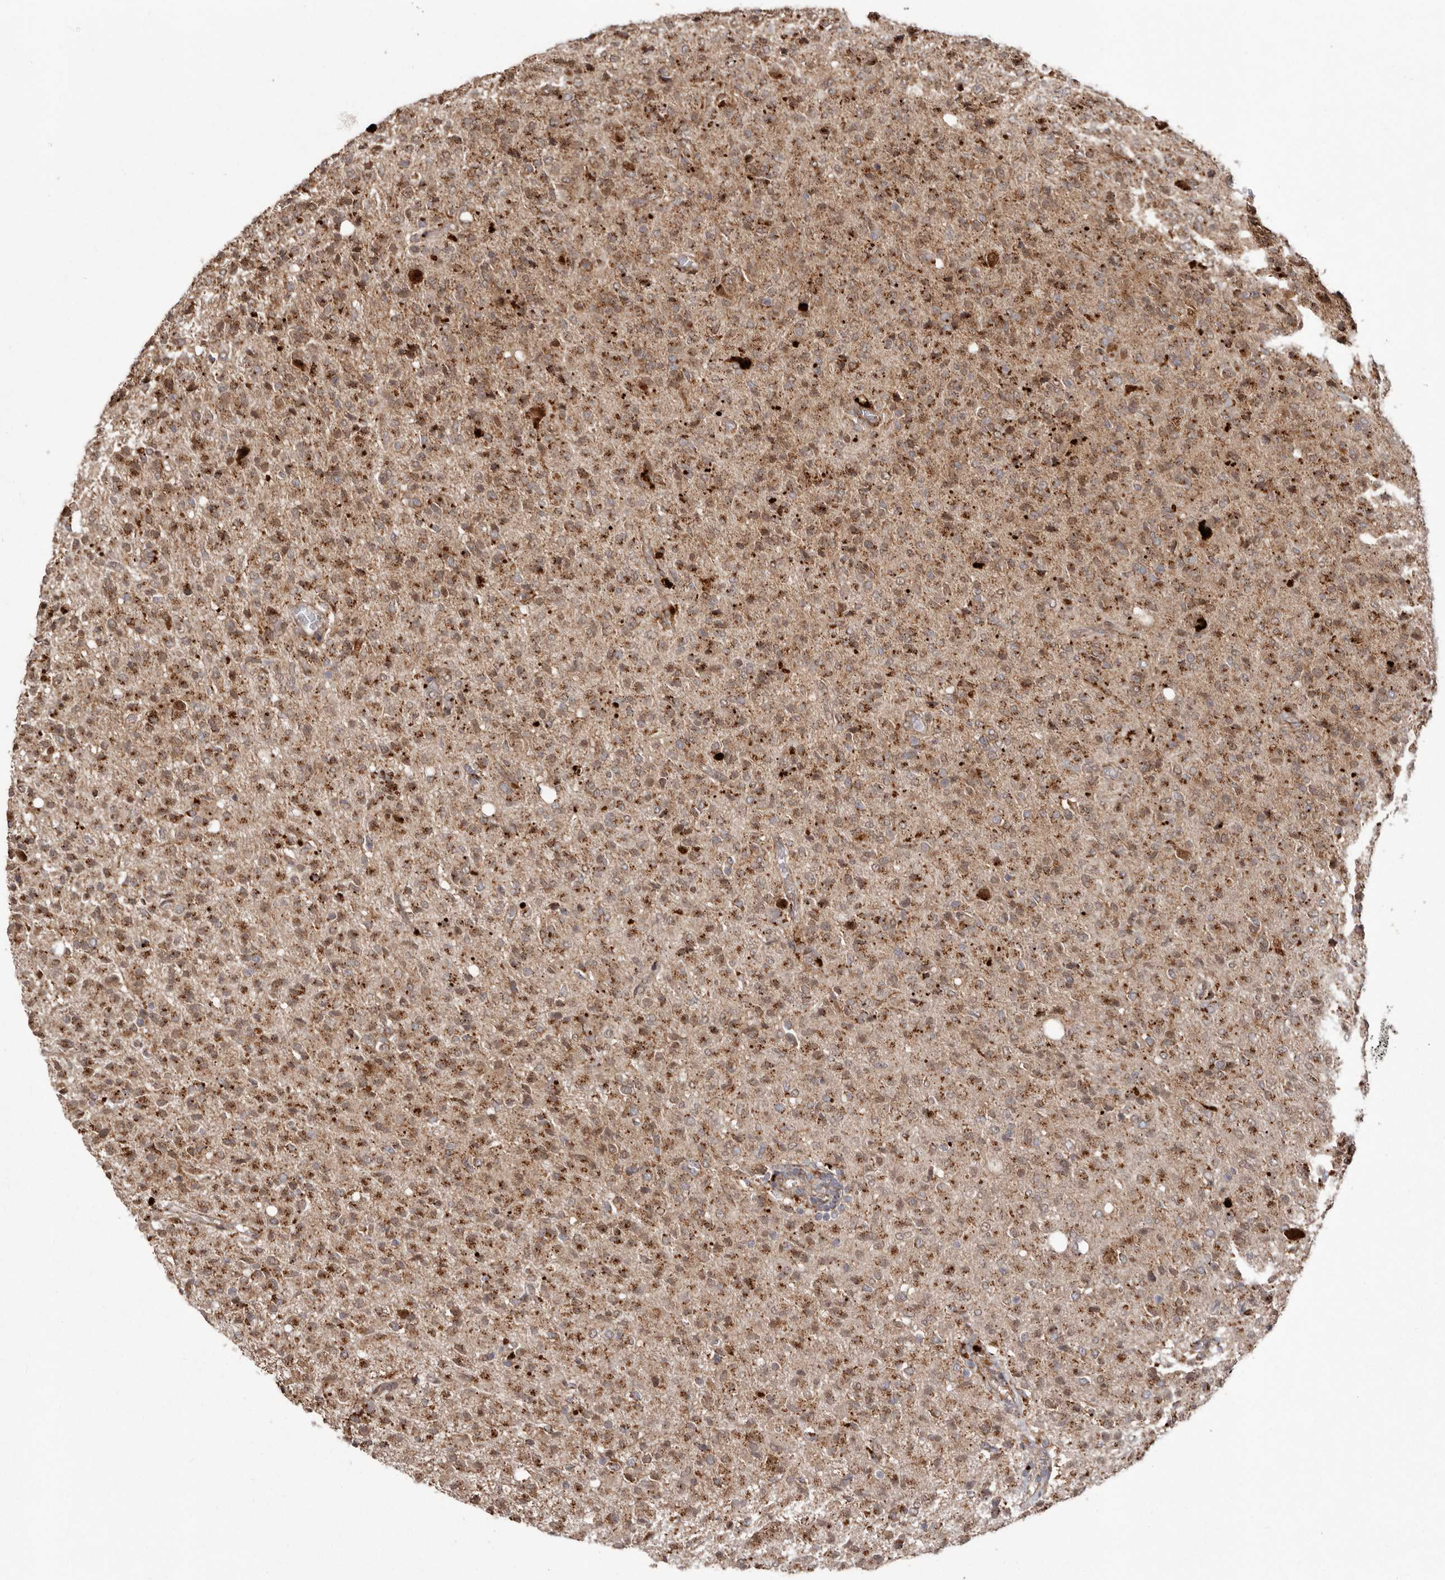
{"staining": {"intensity": "moderate", "quantity": ">75%", "location": "cytoplasmic/membranous,nuclear"}, "tissue": "glioma", "cell_type": "Tumor cells", "image_type": "cancer", "snomed": [{"axis": "morphology", "description": "Glioma, malignant, High grade"}, {"axis": "topography", "description": "Brain"}], "caption": "DAB immunohistochemical staining of malignant high-grade glioma exhibits moderate cytoplasmic/membranous and nuclear protein staining in approximately >75% of tumor cells. Nuclei are stained in blue.", "gene": "NUP43", "patient": {"sex": "female", "age": 57}}